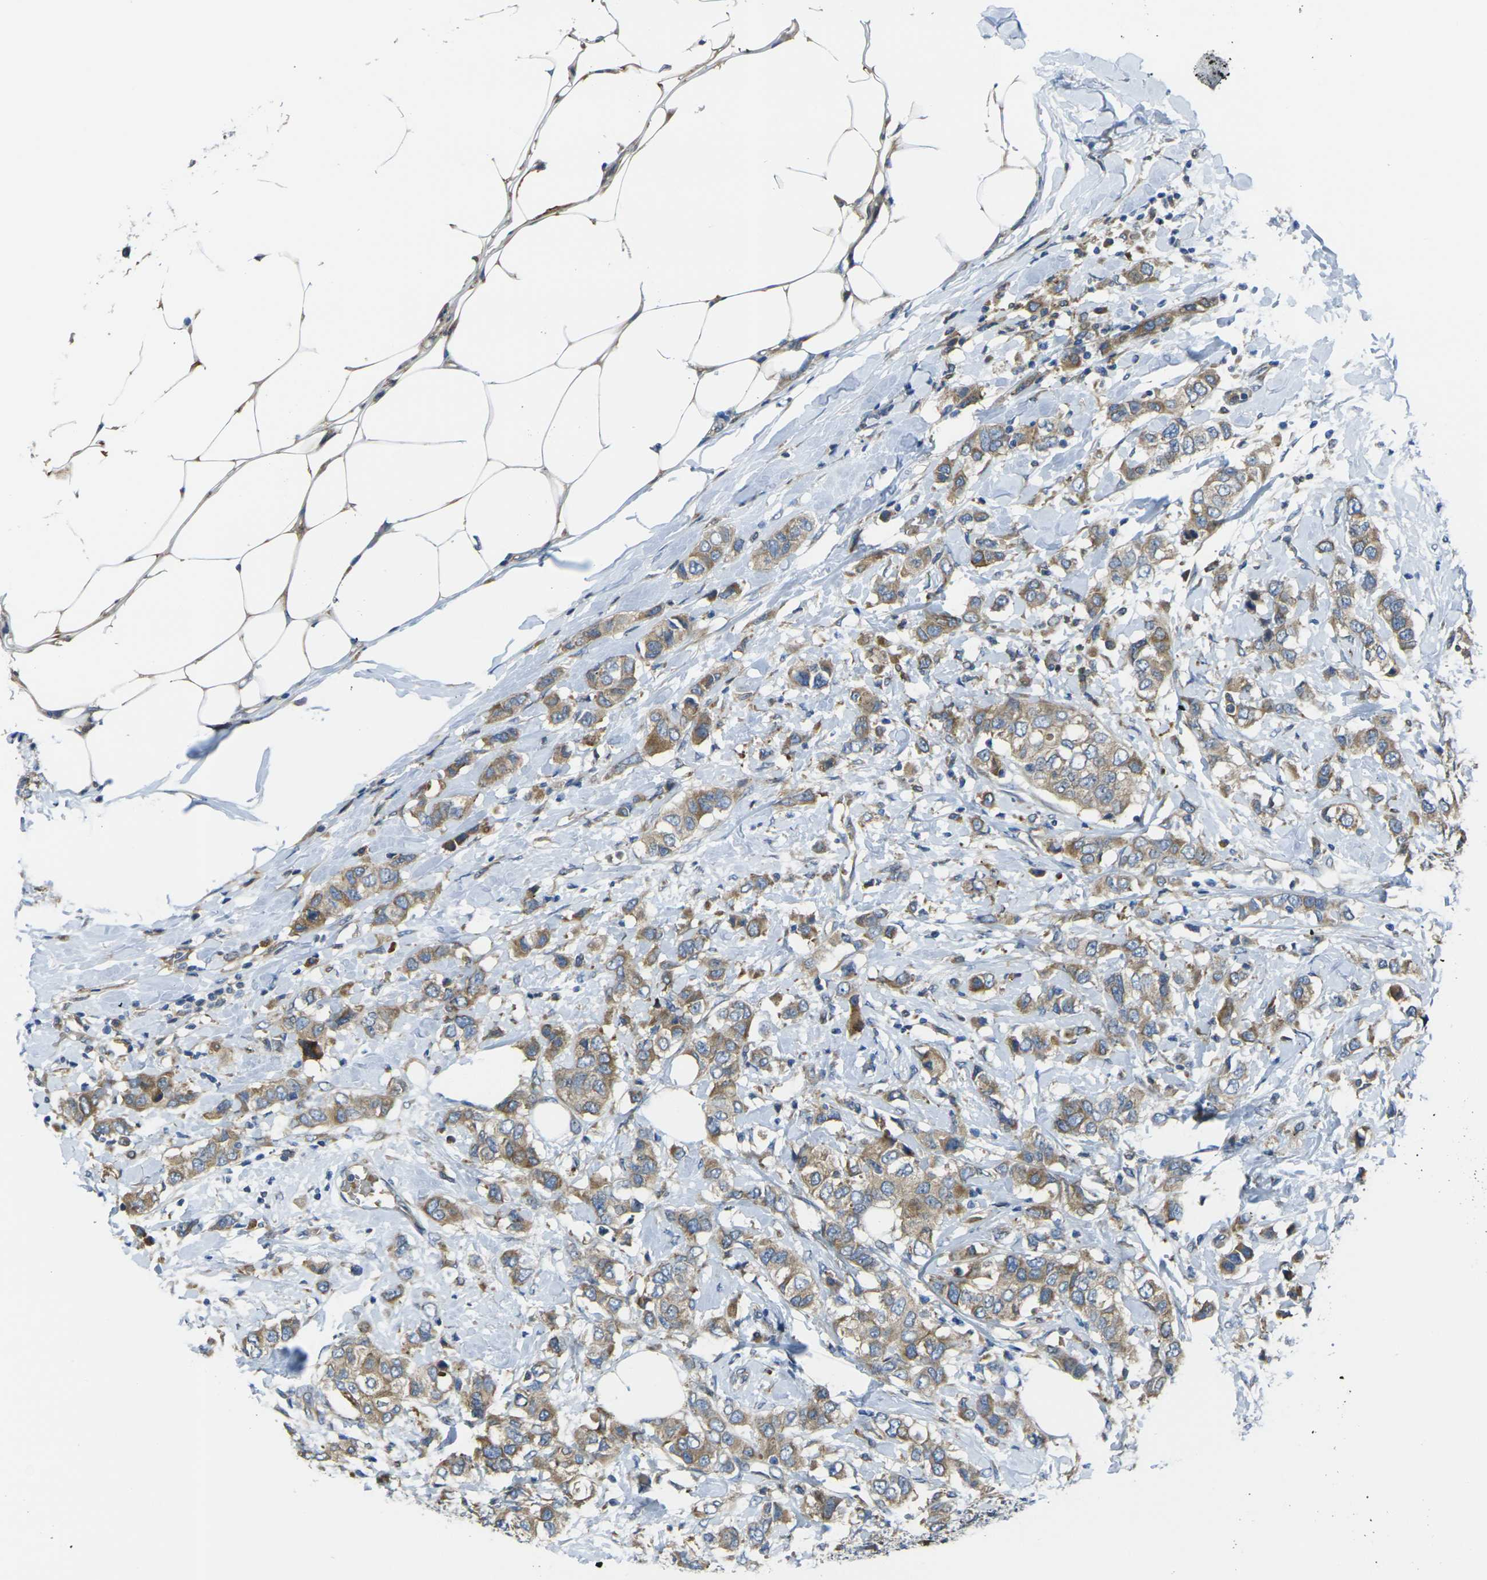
{"staining": {"intensity": "moderate", "quantity": ">75%", "location": "cytoplasmic/membranous"}, "tissue": "breast cancer", "cell_type": "Tumor cells", "image_type": "cancer", "snomed": [{"axis": "morphology", "description": "Duct carcinoma"}, {"axis": "topography", "description": "Breast"}], "caption": "Human invasive ductal carcinoma (breast) stained with a brown dye shows moderate cytoplasmic/membranous positive positivity in approximately >75% of tumor cells.", "gene": "FZD1", "patient": {"sex": "female", "age": 50}}